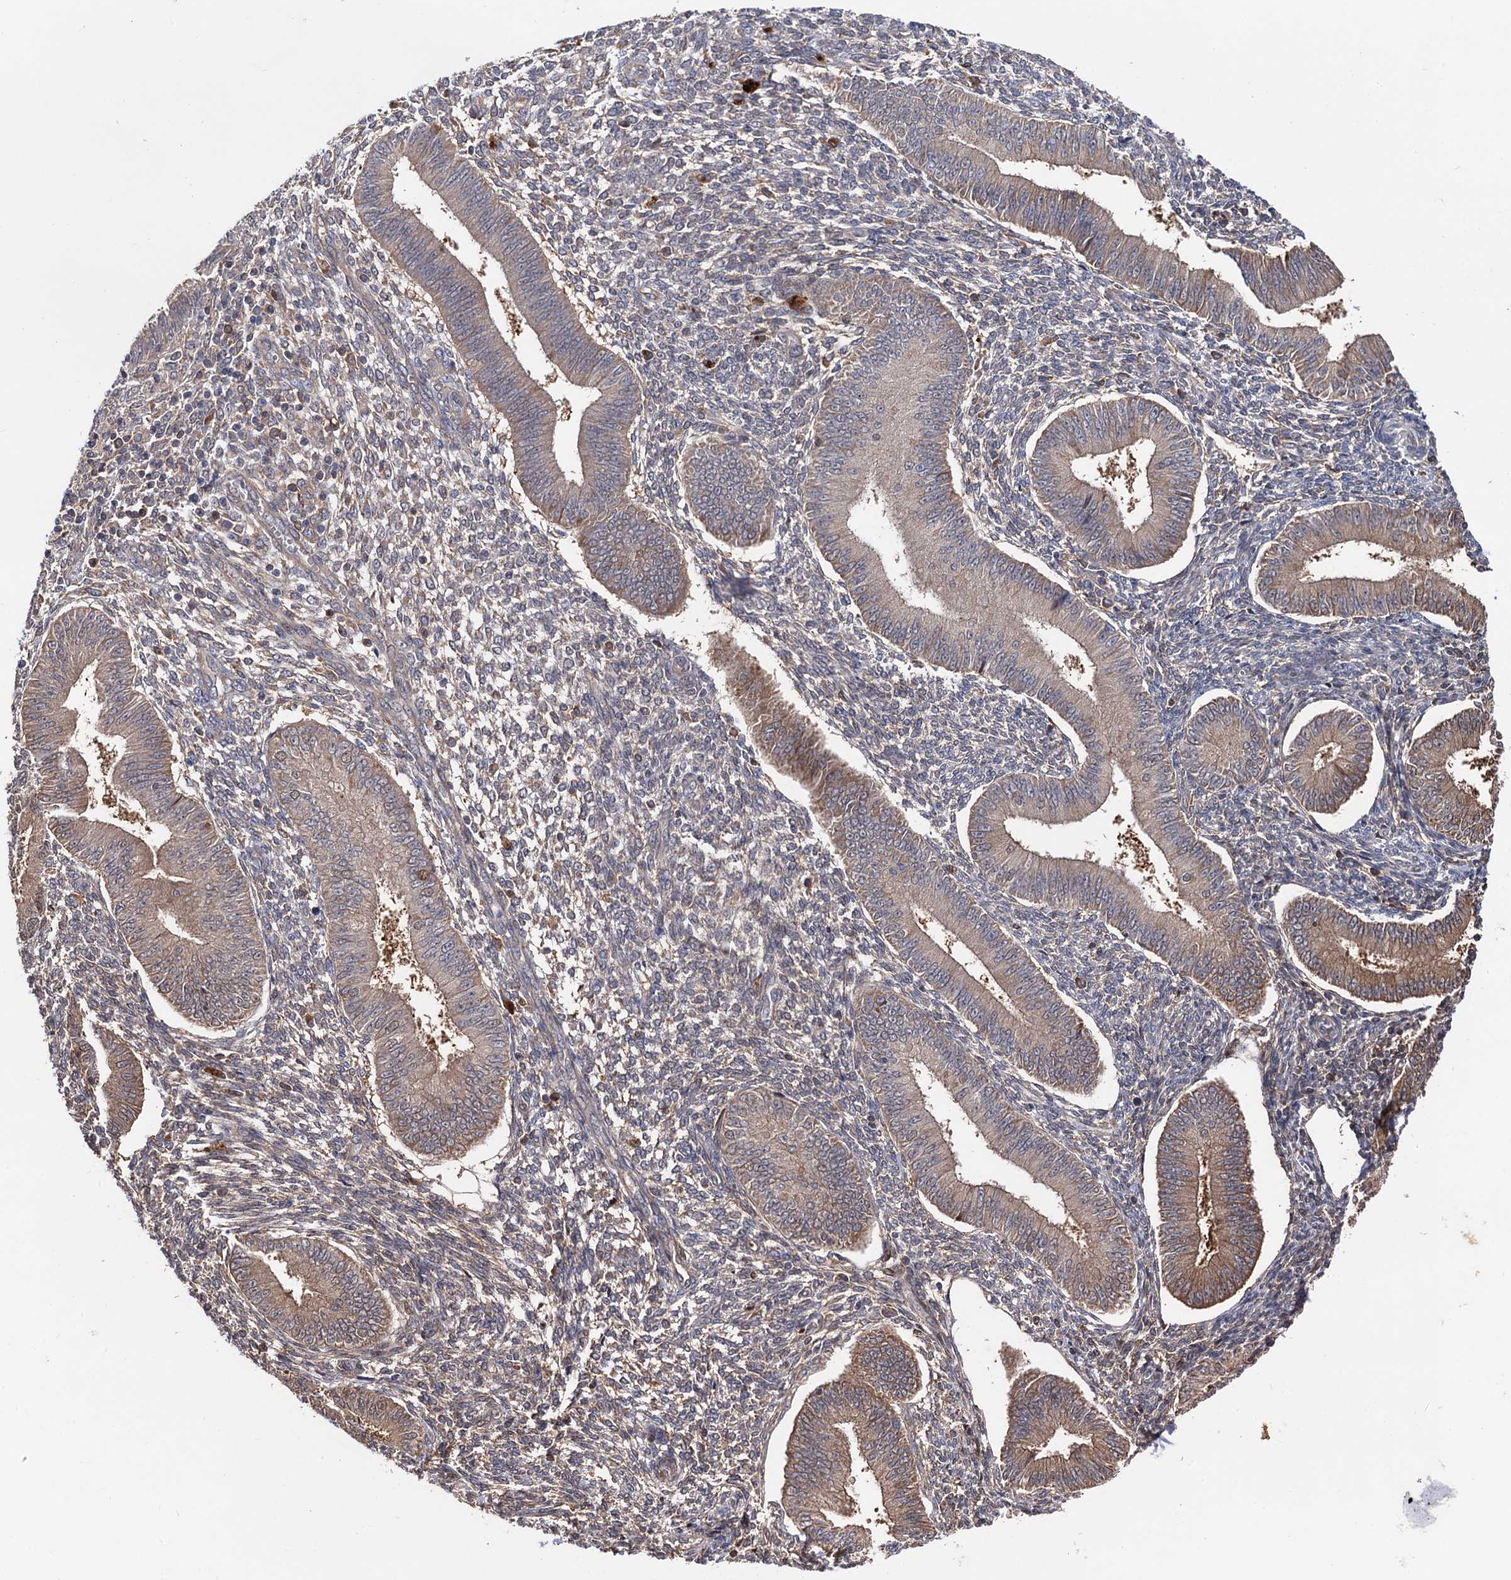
{"staining": {"intensity": "weak", "quantity": "25%-75%", "location": "cytoplasmic/membranous"}, "tissue": "endometrium", "cell_type": "Cells in endometrial stroma", "image_type": "normal", "snomed": [{"axis": "morphology", "description": "Normal tissue, NOS"}, {"axis": "topography", "description": "Uterus"}, {"axis": "topography", "description": "Endometrium"}], "caption": "Immunohistochemical staining of unremarkable endometrium shows weak cytoplasmic/membranous protein expression in about 25%-75% of cells in endometrial stroma.", "gene": "SELENOP", "patient": {"sex": "female", "age": 48}}